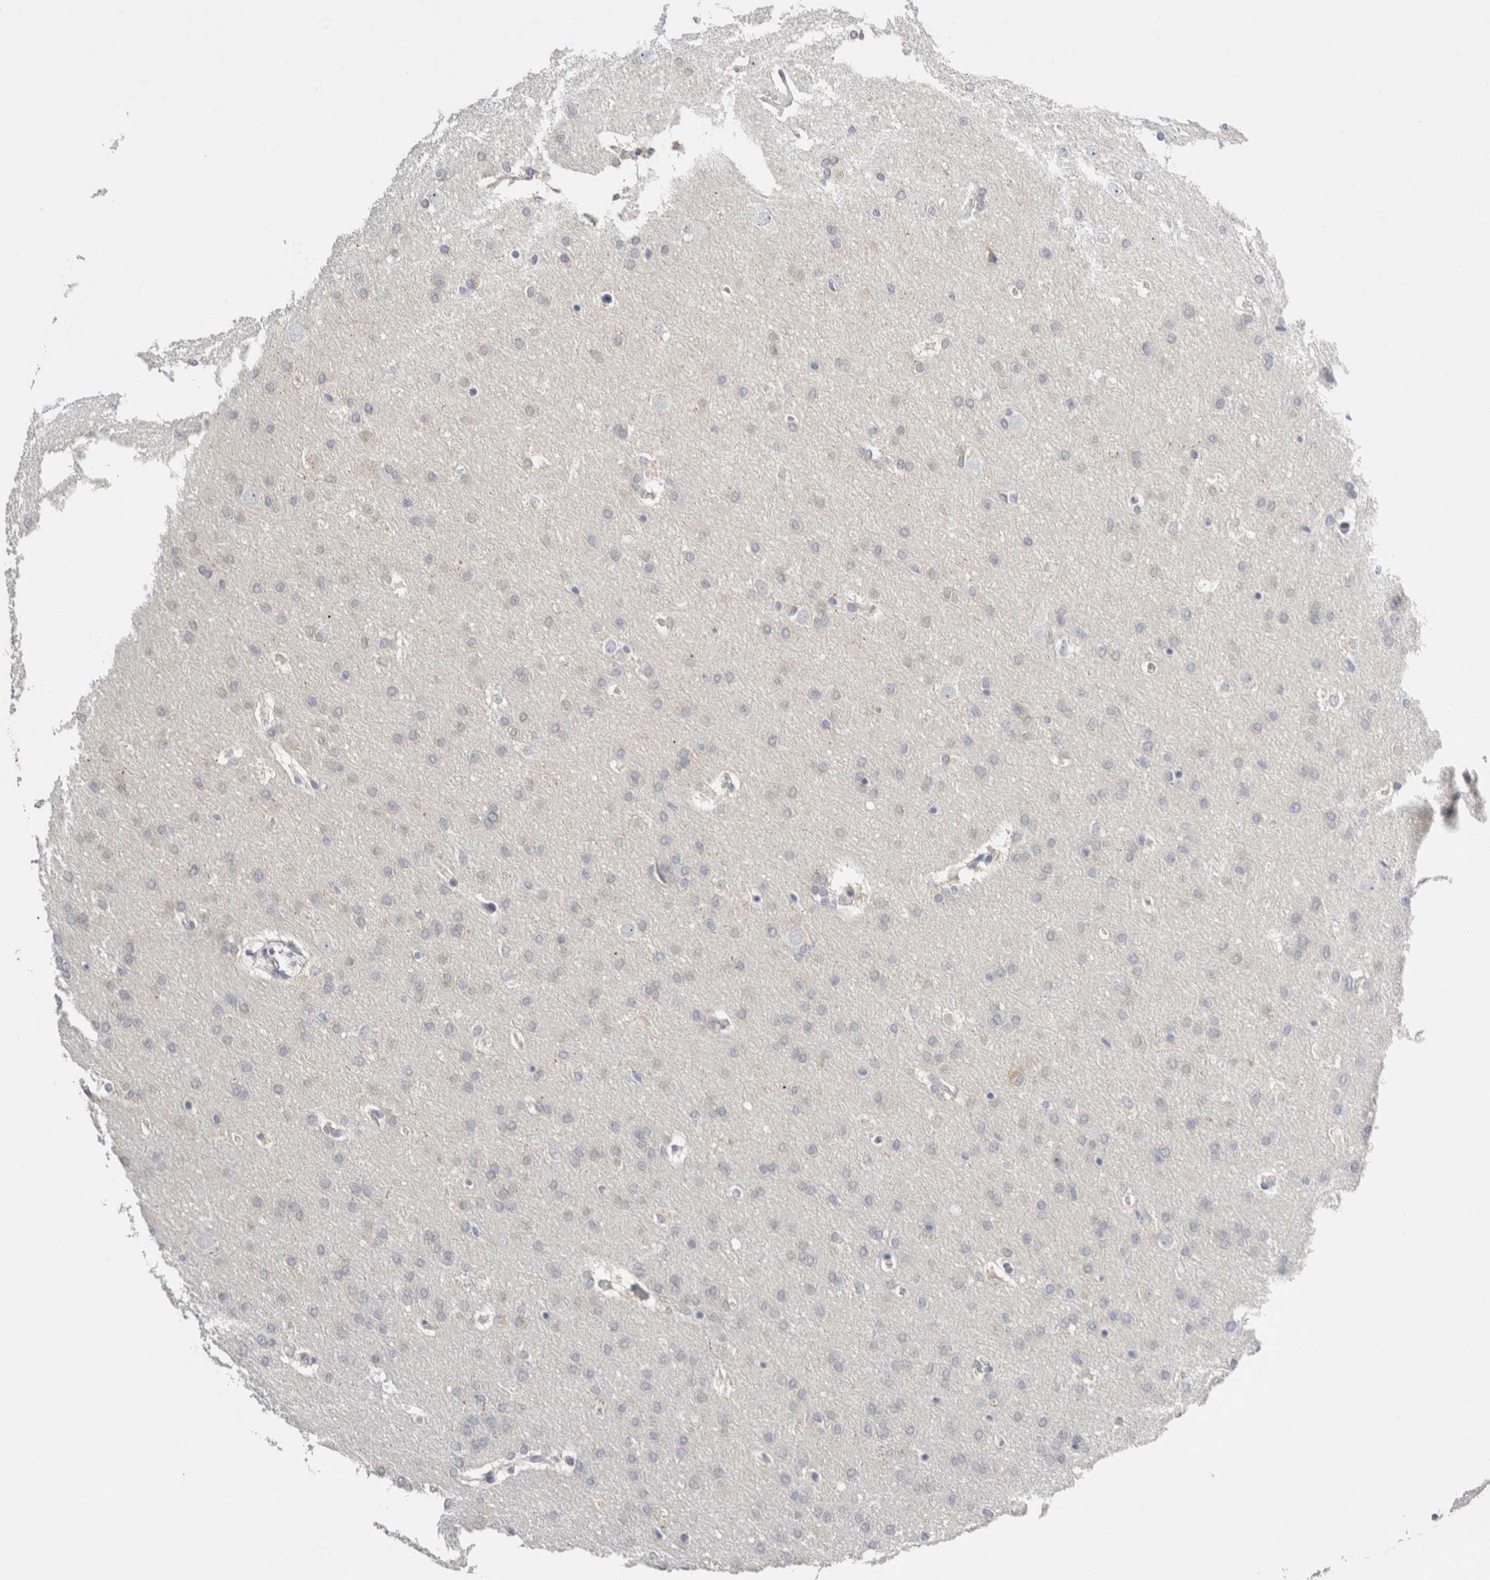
{"staining": {"intensity": "negative", "quantity": "none", "location": "none"}, "tissue": "glioma", "cell_type": "Tumor cells", "image_type": "cancer", "snomed": [{"axis": "morphology", "description": "Glioma, malignant, Low grade"}, {"axis": "topography", "description": "Brain"}], "caption": "Tumor cells show no significant positivity in malignant glioma (low-grade).", "gene": "CRAT", "patient": {"sex": "female", "age": 37}}